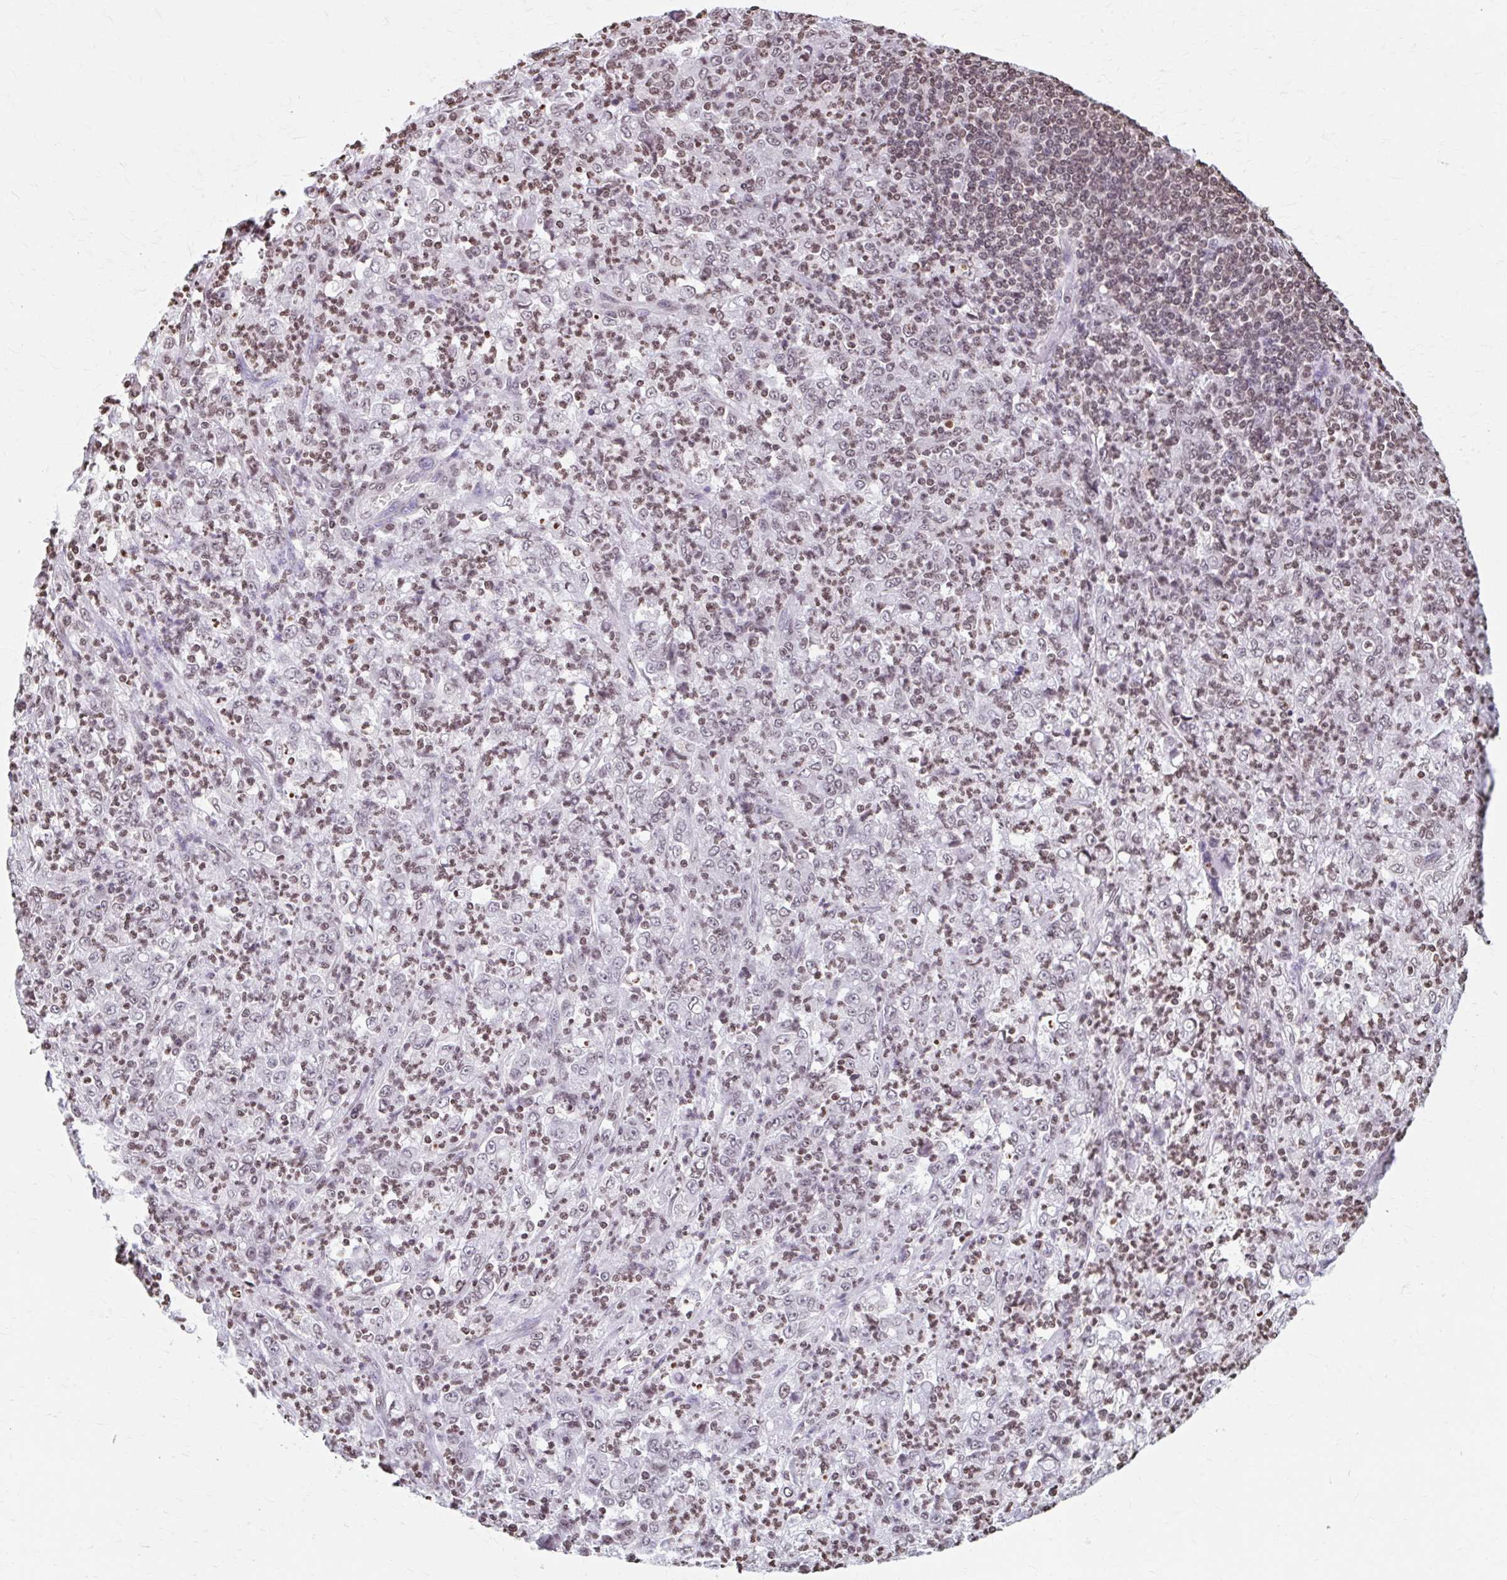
{"staining": {"intensity": "moderate", "quantity": "<25%", "location": "nuclear"}, "tissue": "stomach cancer", "cell_type": "Tumor cells", "image_type": "cancer", "snomed": [{"axis": "morphology", "description": "Adenocarcinoma, NOS"}, {"axis": "topography", "description": "Stomach, lower"}], "caption": "A high-resolution image shows immunohistochemistry staining of stomach adenocarcinoma, which displays moderate nuclear staining in about <25% of tumor cells.", "gene": "ORC3", "patient": {"sex": "female", "age": 71}}